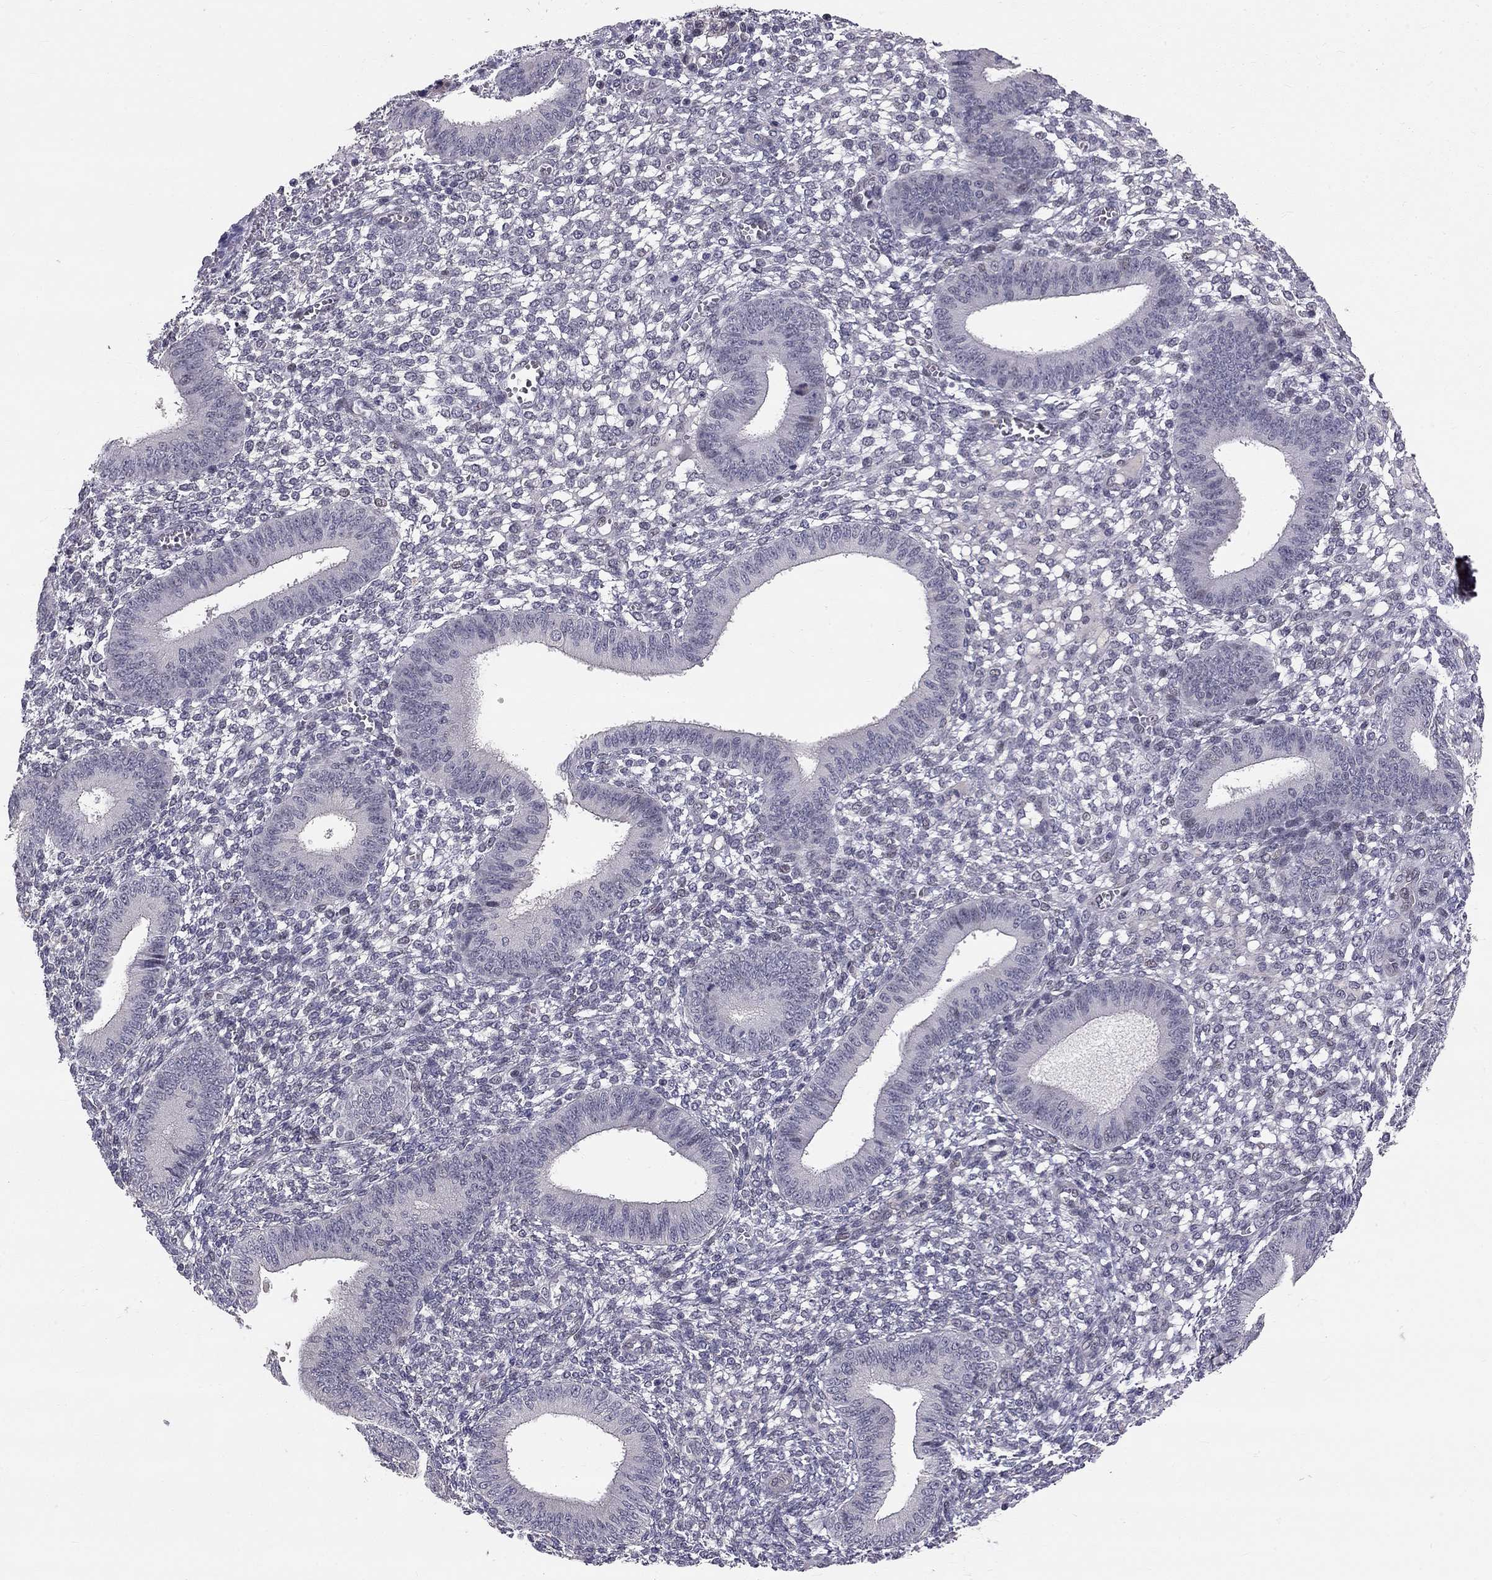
{"staining": {"intensity": "negative", "quantity": "none", "location": "none"}, "tissue": "endometrium", "cell_type": "Cells in endometrial stroma", "image_type": "normal", "snomed": [{"axis": "morphology", "description": "Normal tissue, NOS"}, {"axis": "topography", "description": "Endometrium"}], "caption": "Cells in endometrial stroma are negative for brown protein staining in unremarkable endometrium. (DAB (3,3'-diaminobenzidine) IHC, high magnification).", "gene": "GJB4", "patient": {"sex": "female", "age": 42}}